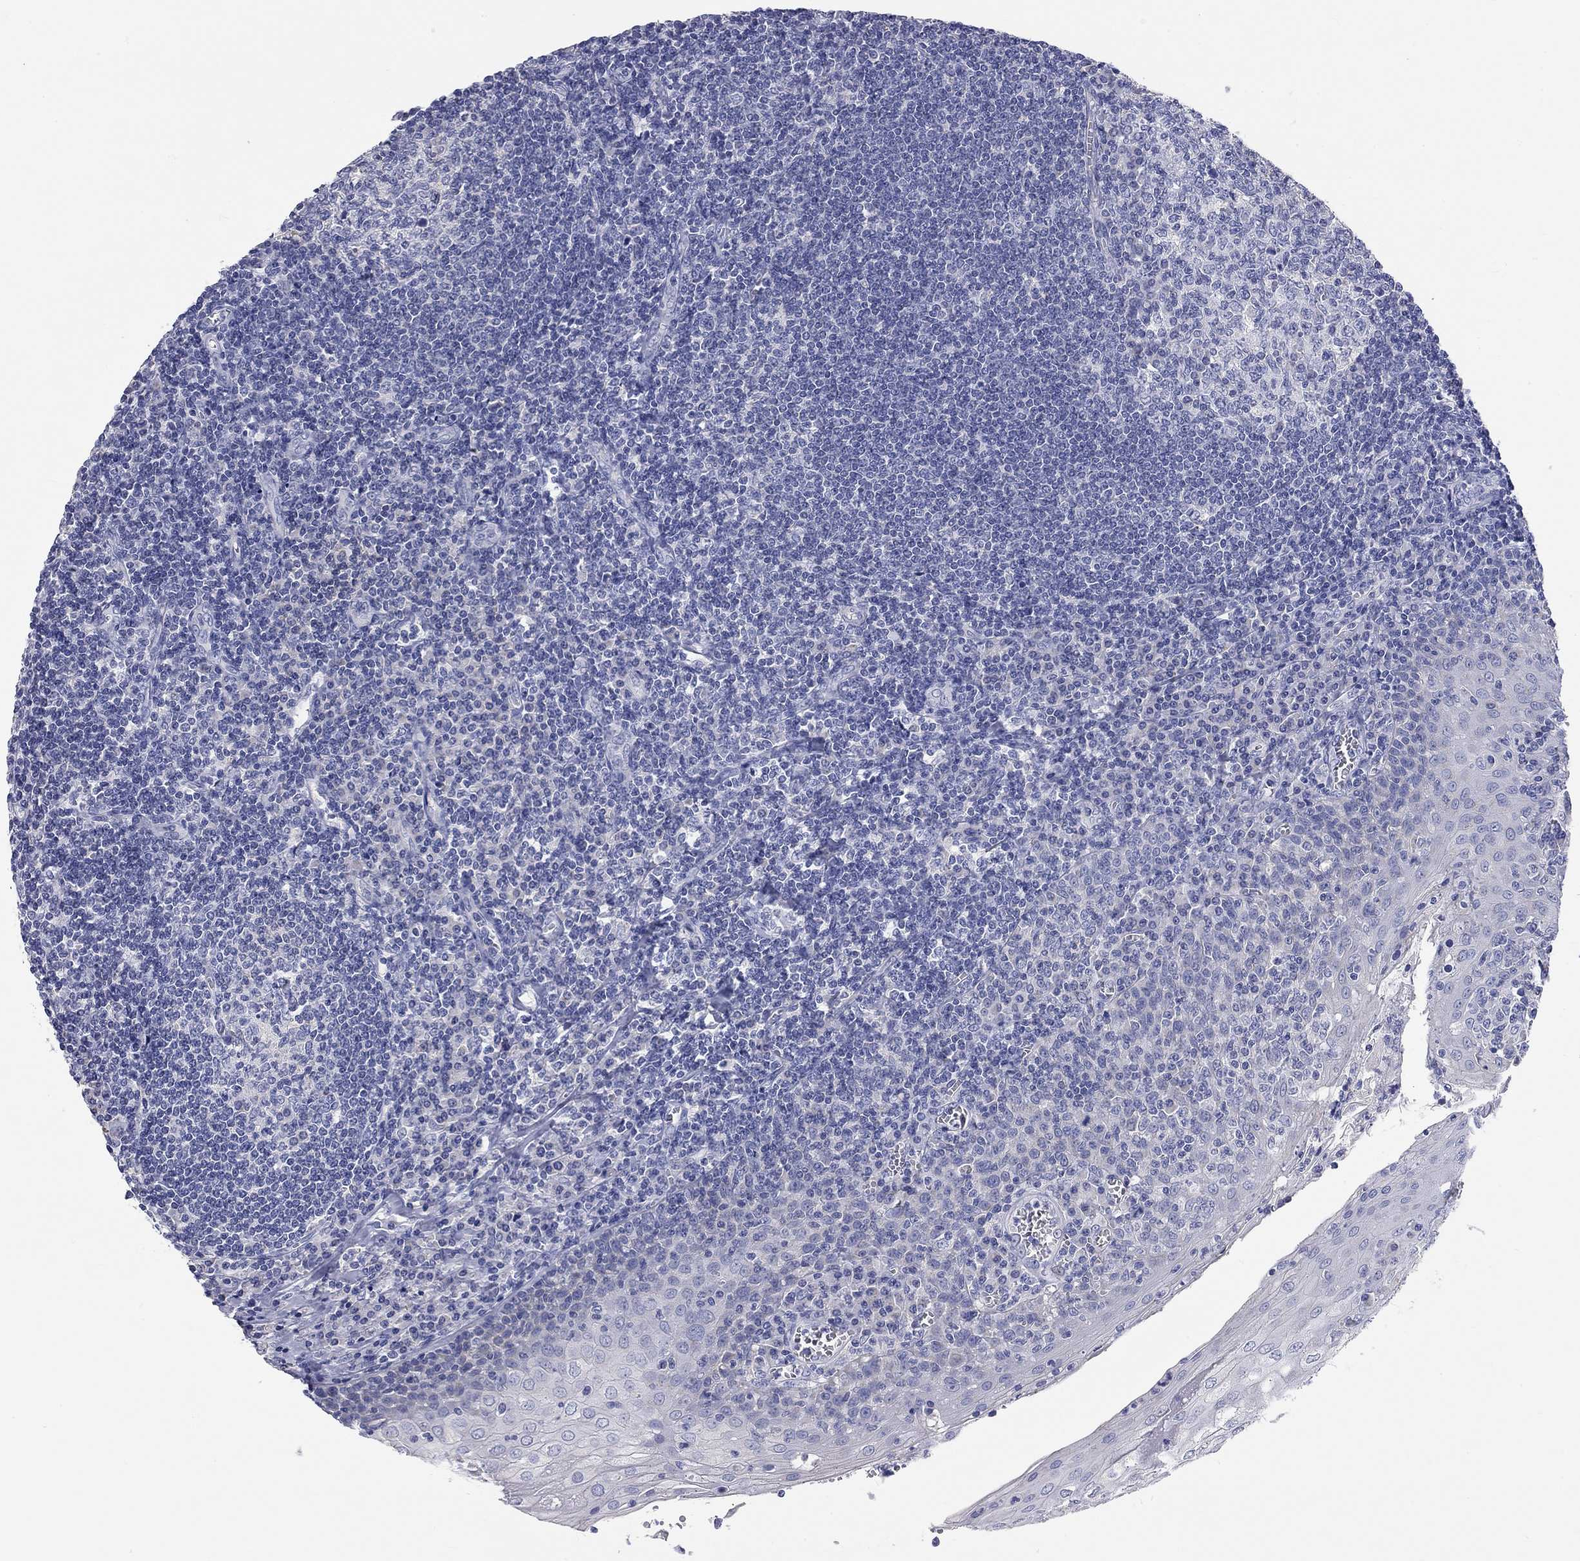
{"staining": {"intensity": "negative", "quantity": "none", "location": "none"}, "tissue": "tonsil", "cell_type": "Germinal center cells", "image_type": "normal", "snomed": [{"axis": "morphology", "description": "Normal tissue, NOS"}, {"axis": "topography", "description": "Tonsil"}], "caption": "Micrograph shows no protein positivity in germinal center cells of unremarkable tonsil. Brightfield microscopy of immunohistochemistry (IHC) stained with DAB (brown) and hematoxylin (blue), captured at high magnification.", "gene": "RCAN1", "patient": {"sex": "male", "age": 33}}